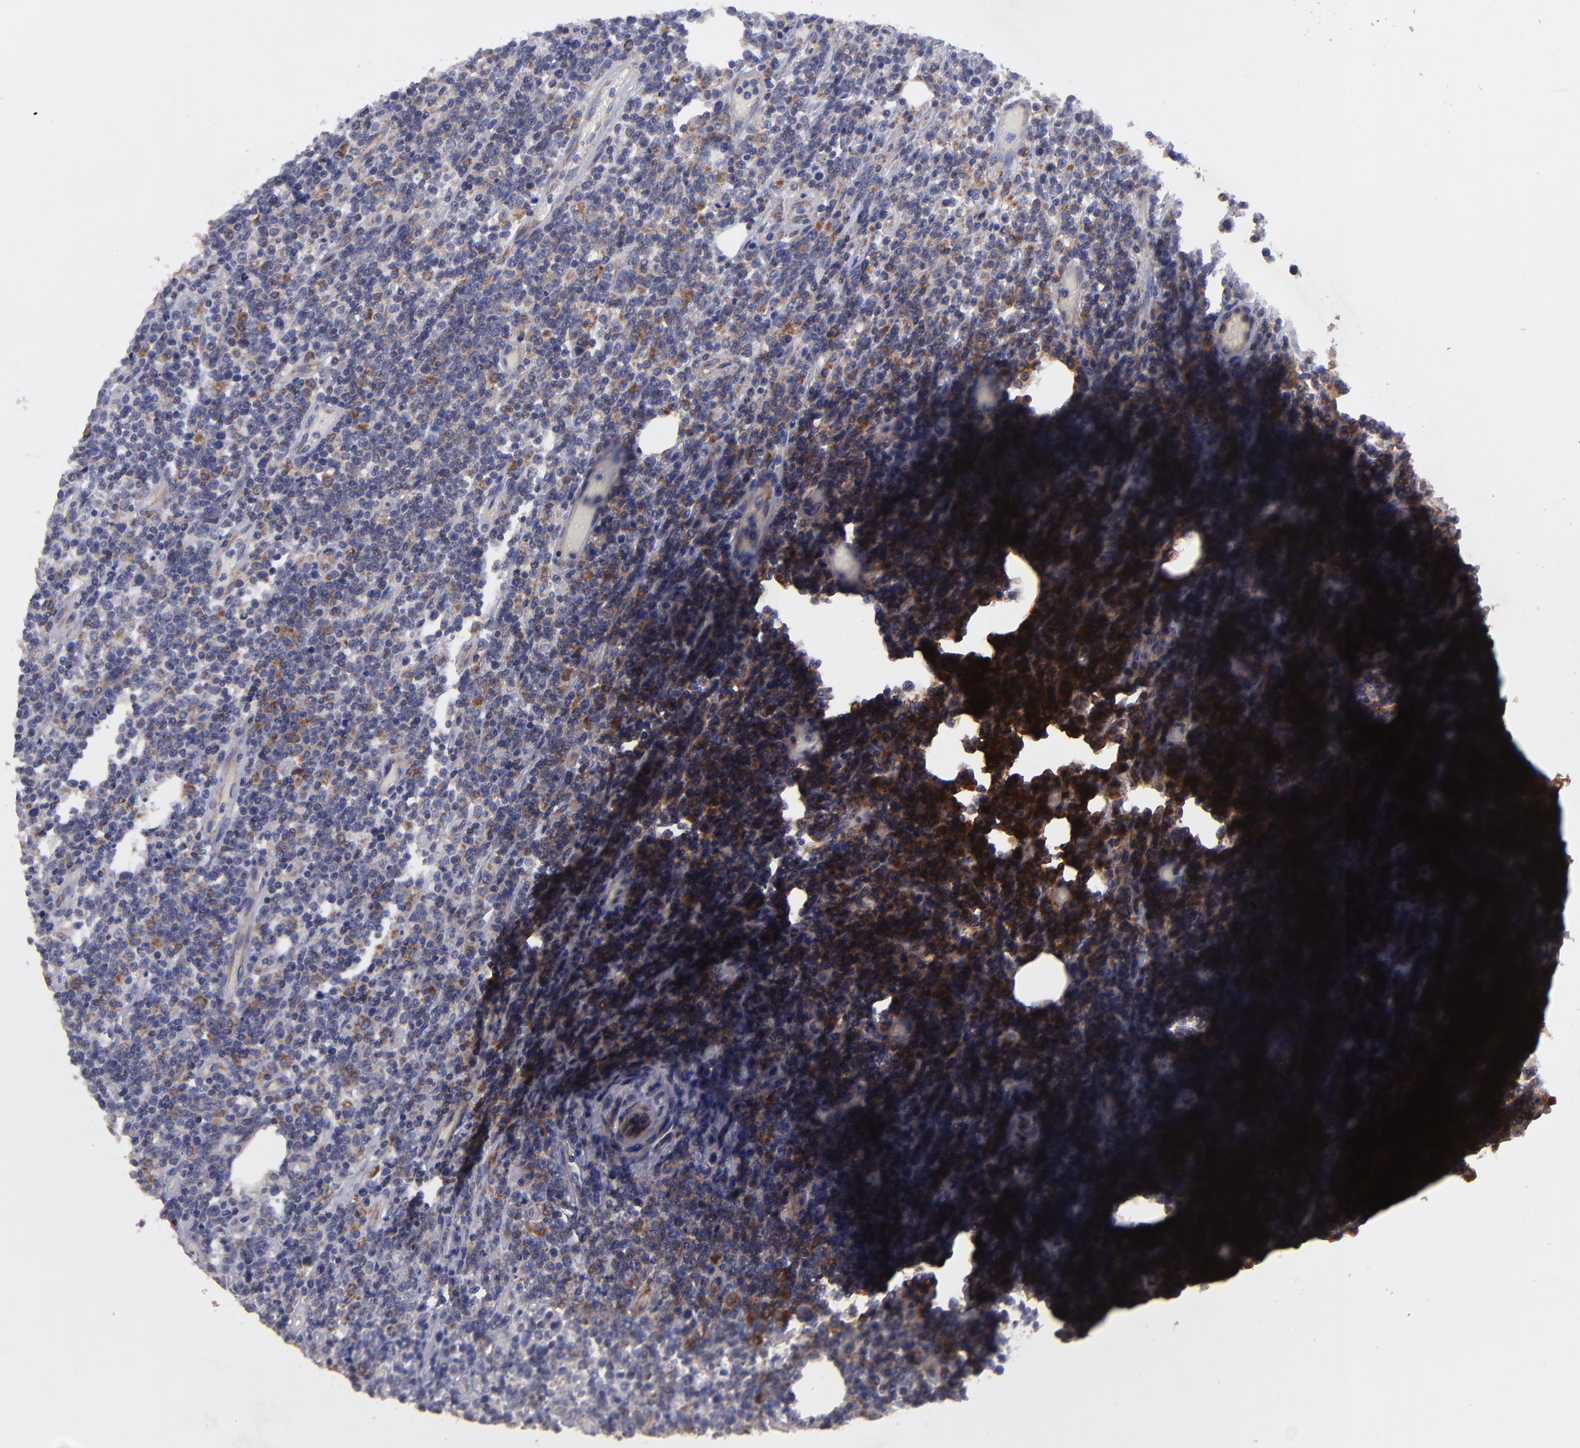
{"staining": {"intensity": "weak", "quantity": "<25%", "location": "cytoplasmic/membranous"}, "tissue": "lymphoma", "cell_type": "Tumor cells", "image_type": "cancer", "snomed": [{"axis": "morphology", "description": "Malignant lymphoma, non-Hodgkin's type, High grade"}, {"axis": "topography", "description": "Colon"}], "caption": "IHC micrograph of neoplastic tissue: lymphoma stained with DAB shows no significant protein staining in tumor cells.", "gene": "CLTA", "patient": {"sex": "male", "age": 82}}